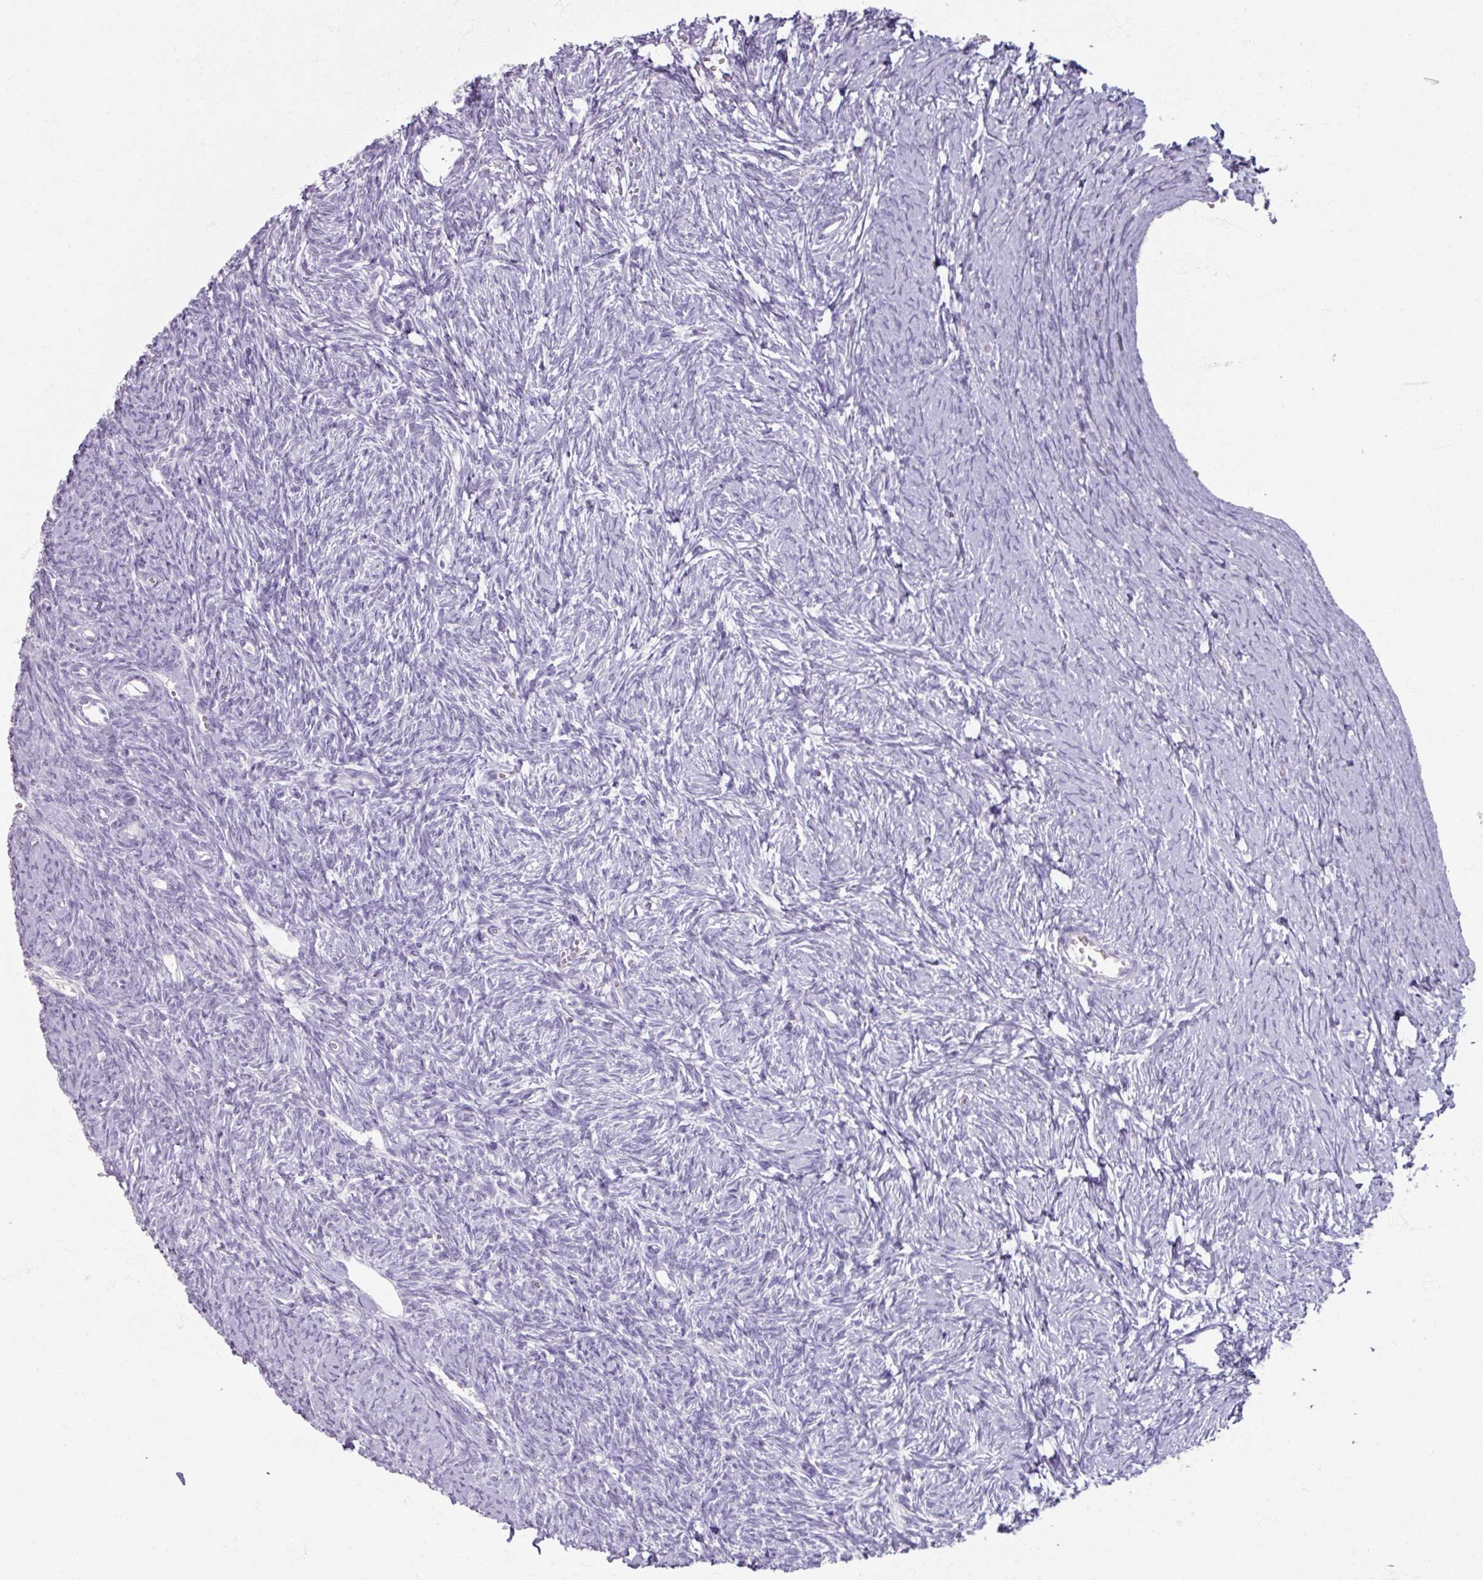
{"staining": {"intensity": "negative", "quantity": "none", "location": "none"}, "tissue": "ovary", "cell_type": "Follicle cells", "image_type": "normal", "snomed": [{"axis": "morphology", "description": "Normal tissue, NOS"}, {"axis": "topography", "description": "Ovary"}], "caption": "The IHC micrograph has no significant expression in follicle cells of ovary.", "gene": "TG", "patient": {"sex": "female", "age": 39}}